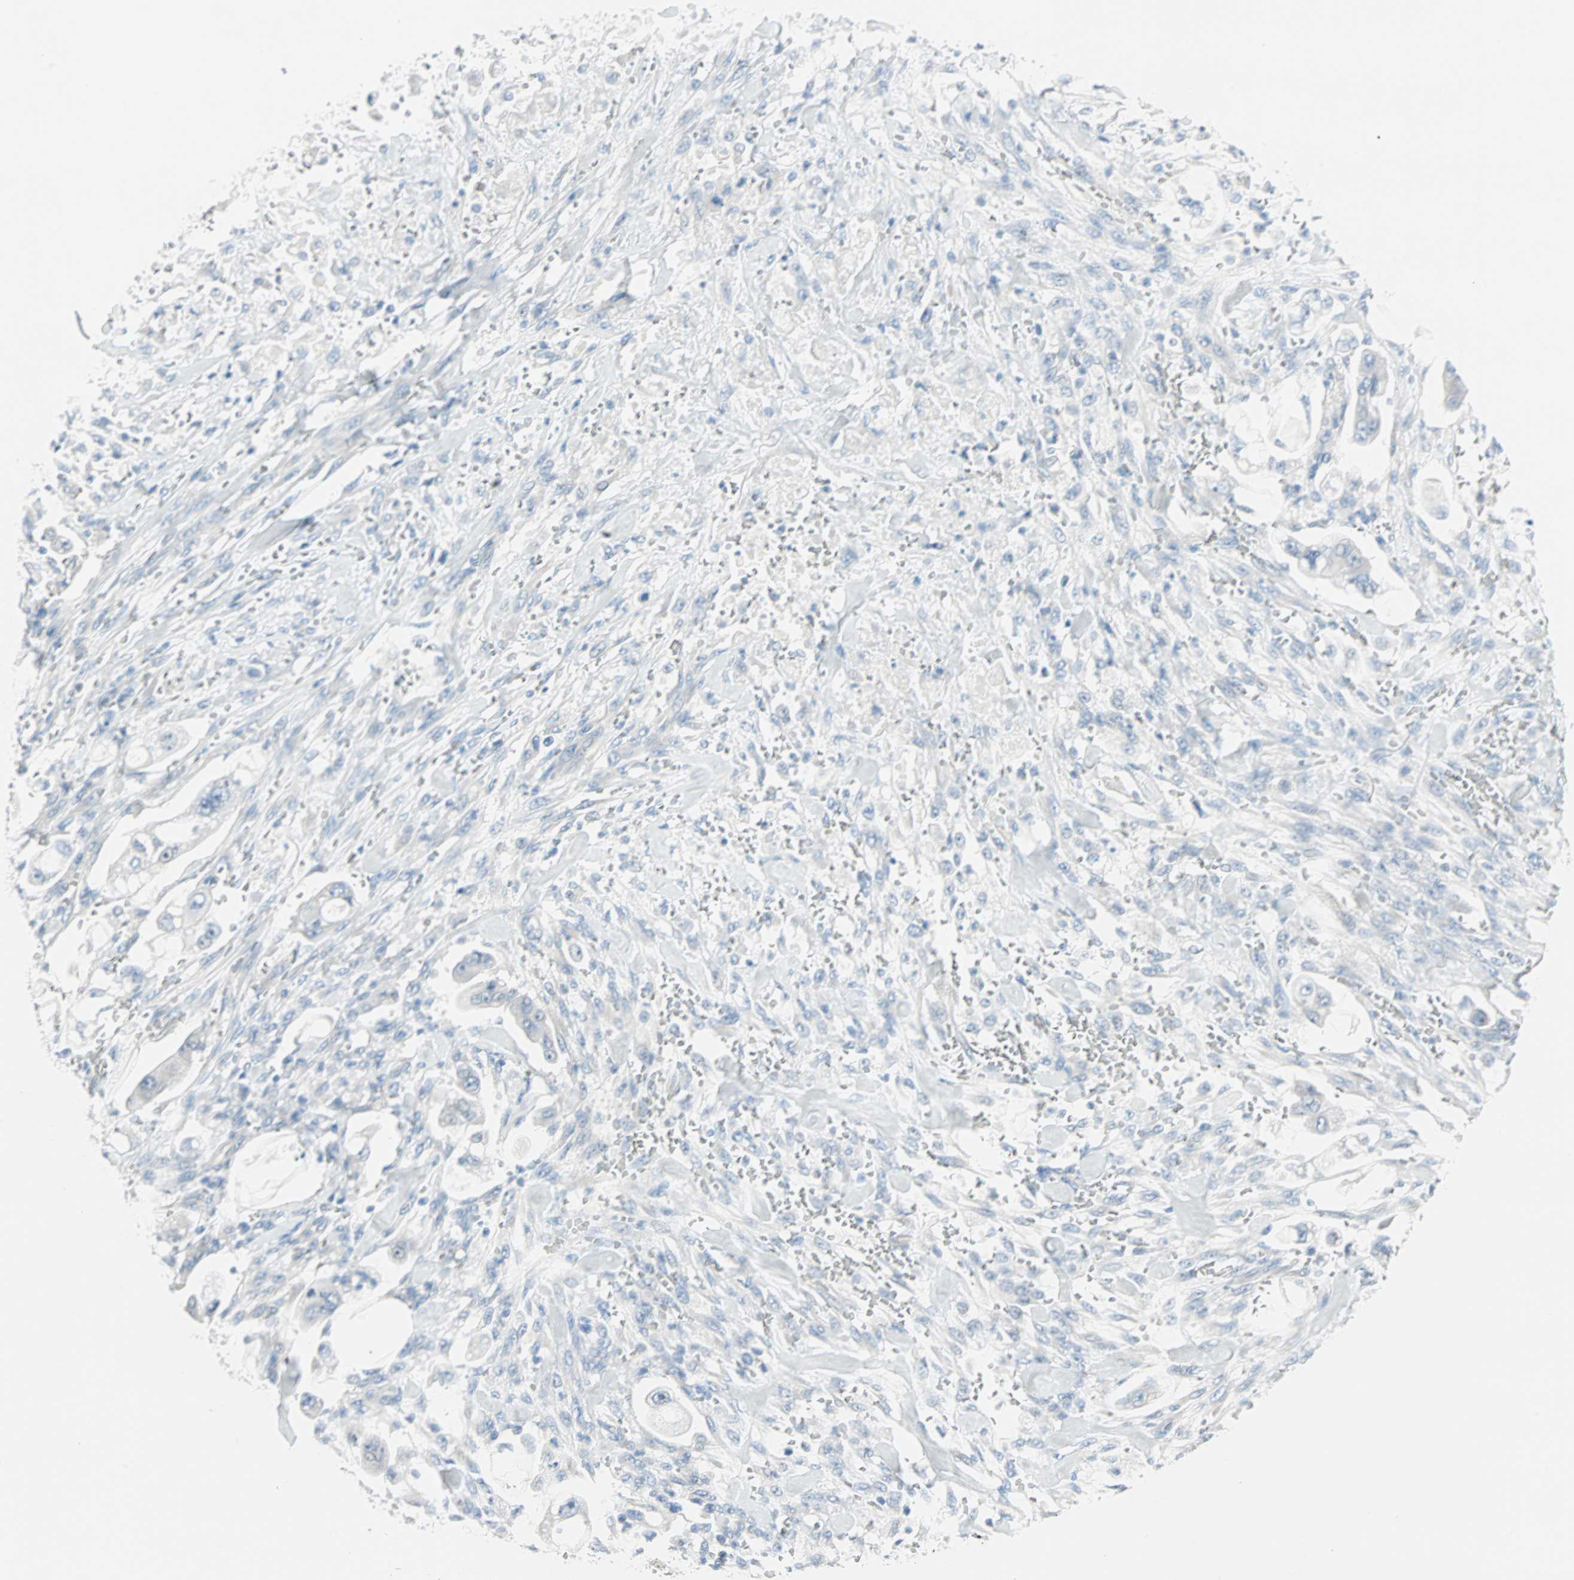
{"staining": {"intensity": "negative", "quantity": "none", "location": "none"}, "tissue": "stomach cancer", "cell_type": "Tumor cells", "image_type": "cancer", "snomed": [{"axis": "morphology", "description": "Adenocarcinoma, NOS"}, {"axis": "topography", "description": "Stomach"}], "caption": "Adenocarcinoma (stomach) stained for a protein using immunohistochemistry reveals no positivity tumor cells.", "gene": "SULT1C2", "patient": {"sex": "male", "age": 62}}